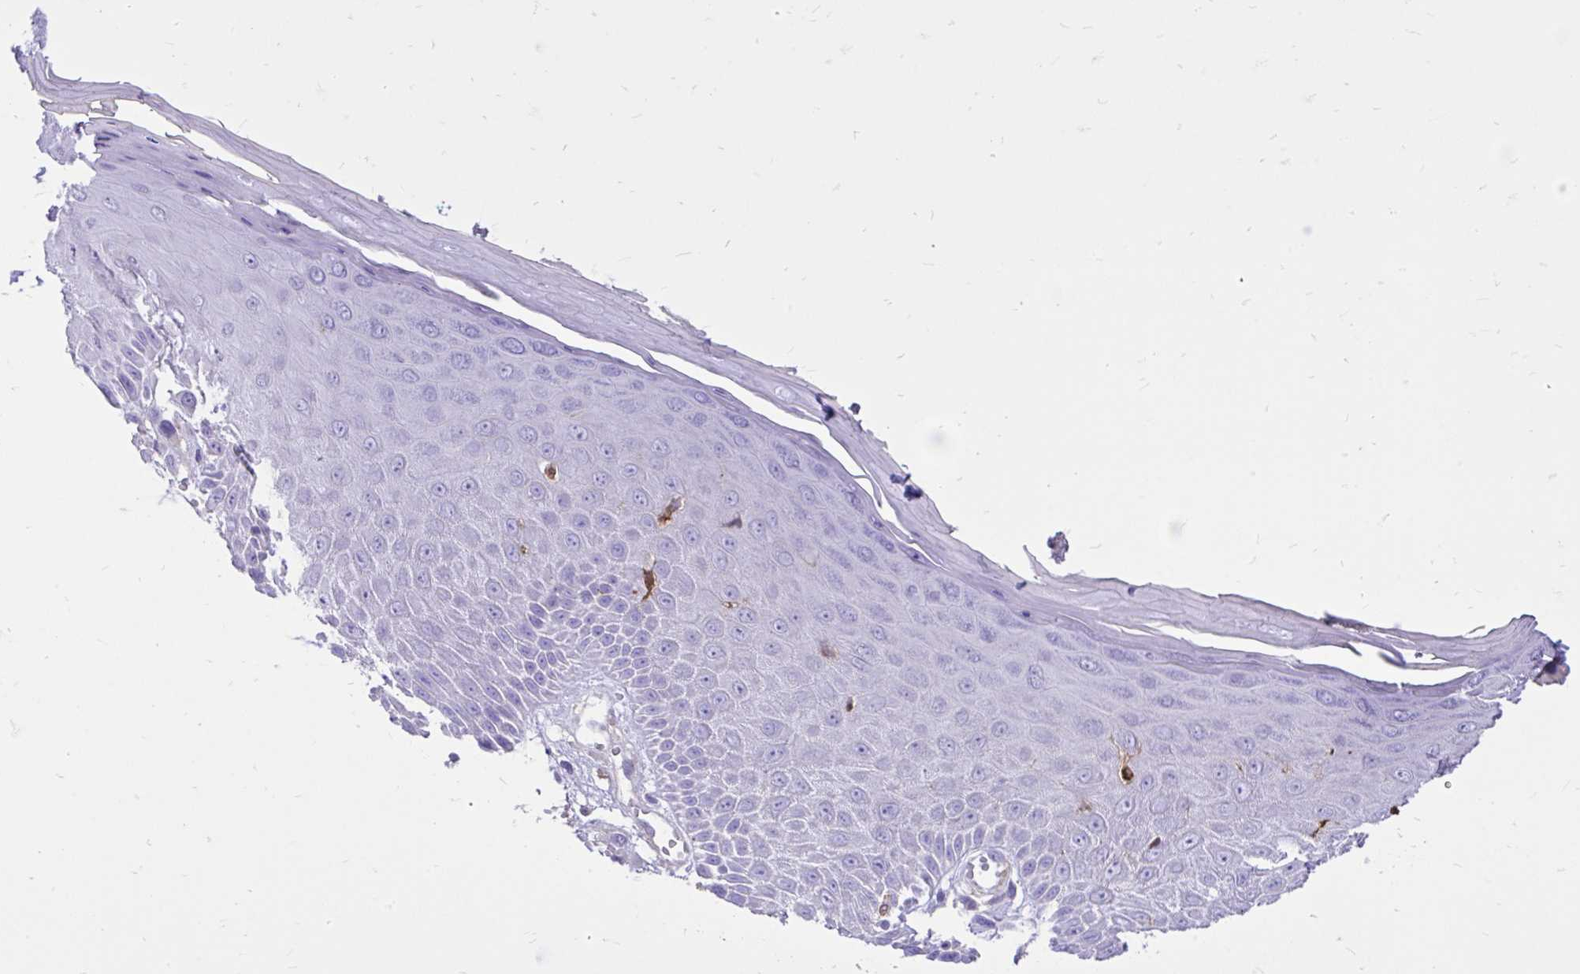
{"staining": {"intensity": "negative", "quantity": "none", "location": "none"}, "tissue": "skin", "cell_type": "Epidermal cells", "image_type": "normal", "snomed": [{"axis": "morphology", "description": "Normal tissue, NOS"}, {"axis": "topography", "description": "Anal"}, {"axis": "topography", "description": "Peripheral nerve tissue"}], "caption": "Histopathology image shows no protein staining in epidermal cells of normal skin.", "gene": "TLR7", "patient": {"sex": "male", "age": 78}}